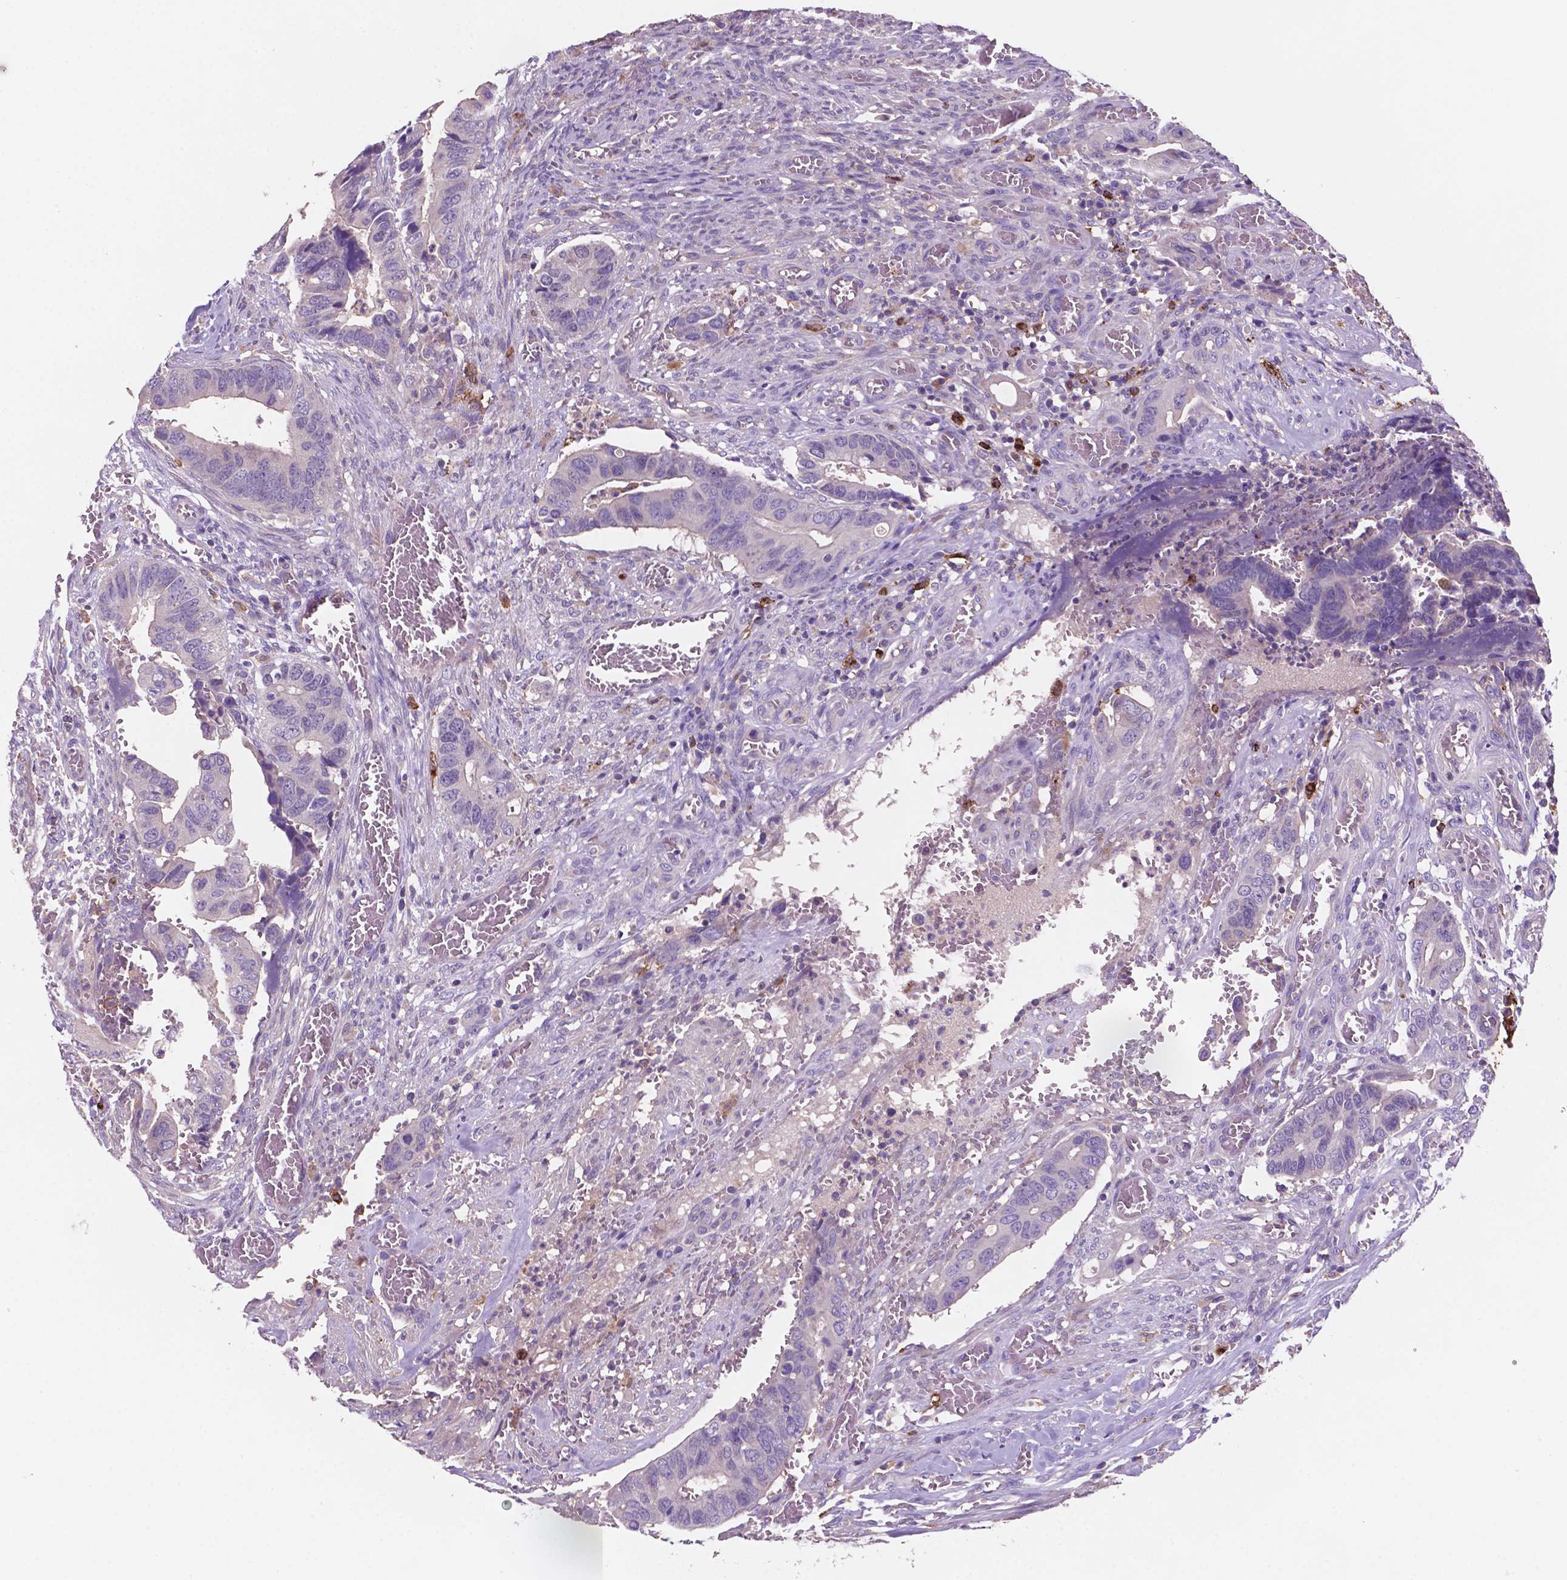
{"staining": {"intensity": "negative", "quantity": "none", "location": "none"}, "tissue": "colorectal cancer", "cell_type": "Tumor cells", "image_type": "cancer", "snomed": [{"axis": "morphology", "description": "Adenocarcinoma, NOS"}, {"axis": "topography", "description": "Colon"}], "caption": "This is an immunohistochemistry histopathology image of colorectal cancer (adenocarcinoma). There is no positivity in tumor cells.", "gene": "MKRN2OS", "patient": {"sex": "male", "age": 49}}